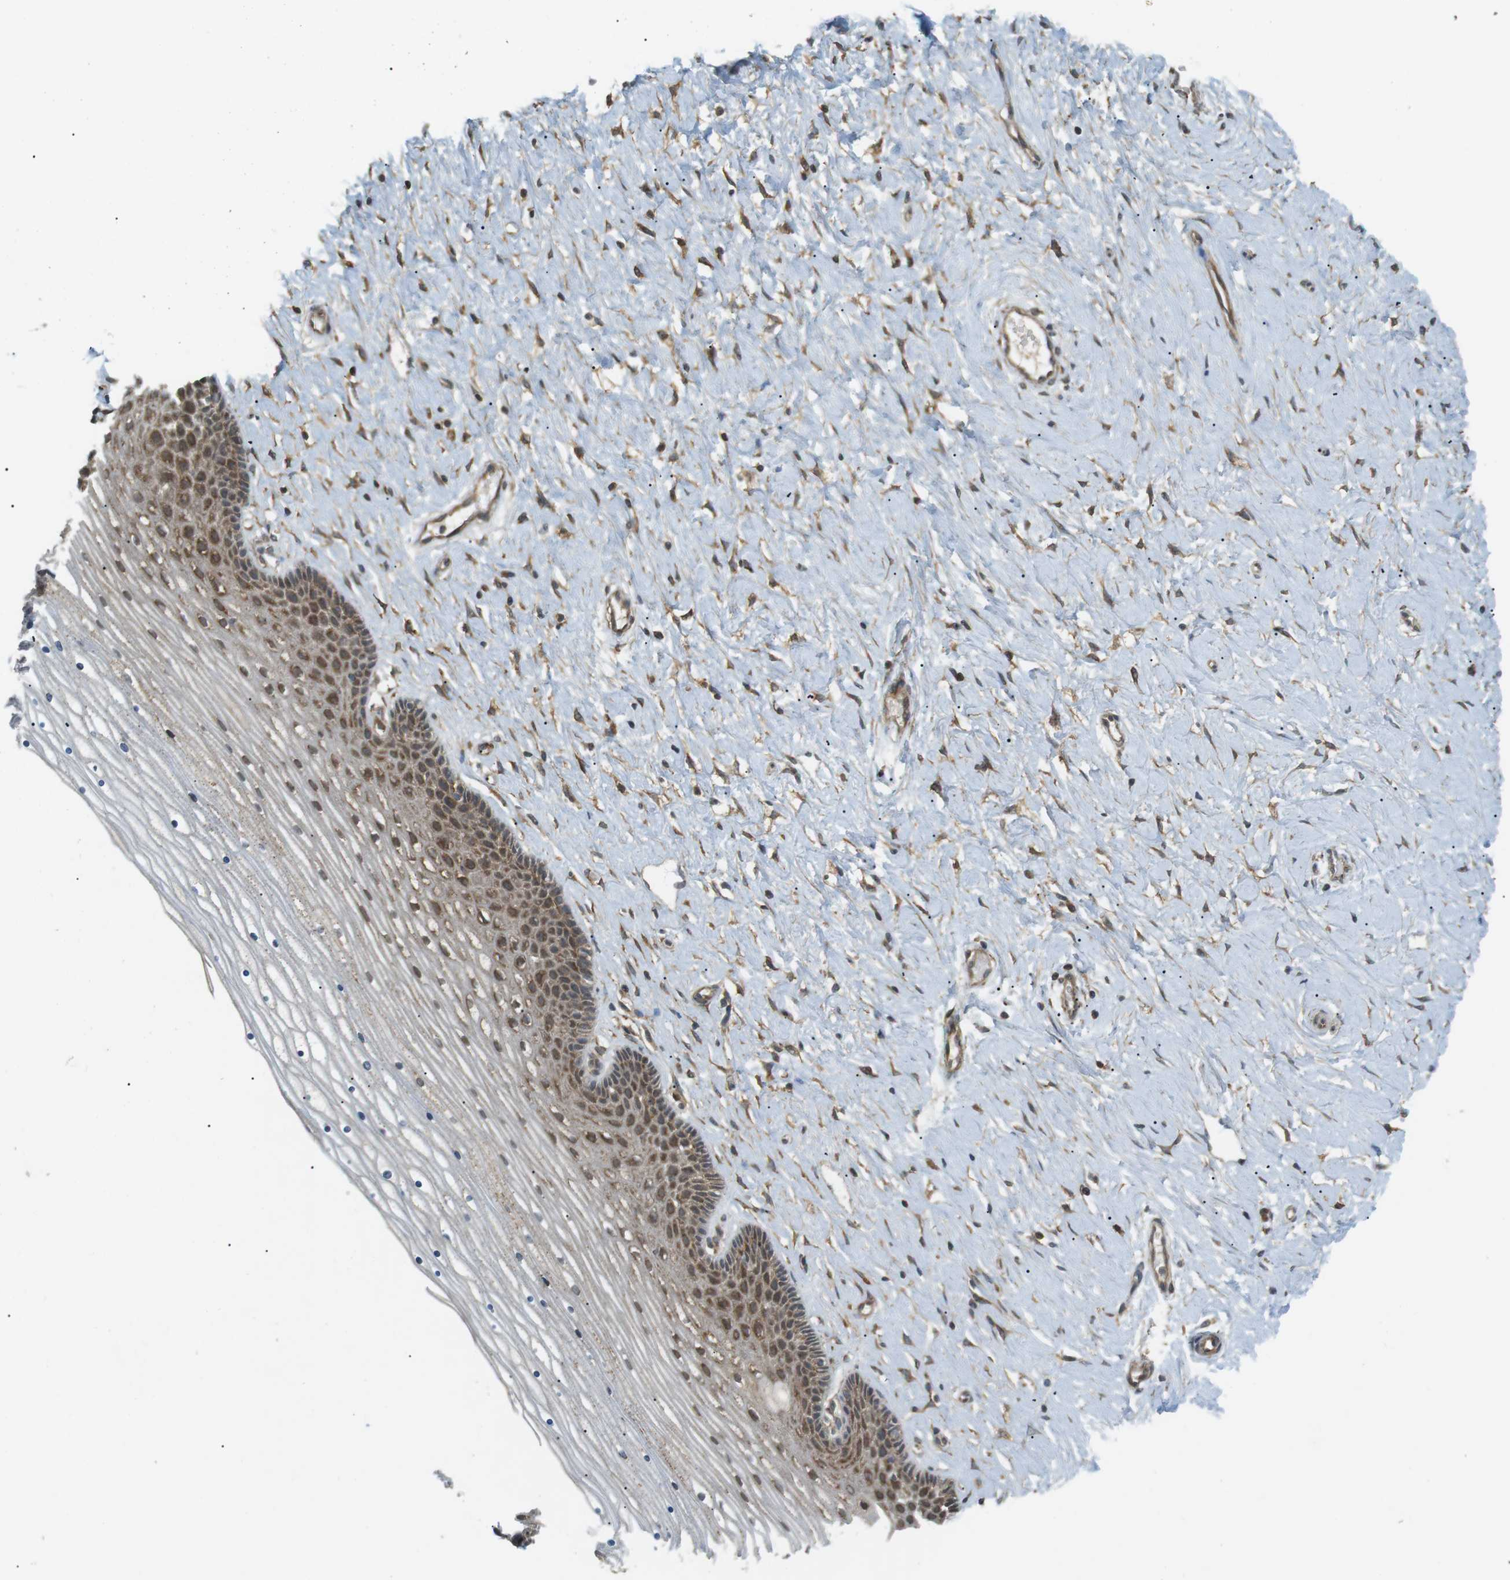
{"staining": {"intensity": "moderate", "quantity": ">75%", "location": "cytoplasmic/membranous"}, "tissue": "cervix", "cell_type": "Glandular cells", "image_type": "normal", "snomed": [{"axis": "morphology", "description": "Normal tissue, NOS"}, {"axis": "topography", "description": "Cervix"}], "caption": "IHC of benign human cervix displays medium levels of moderate cytoplasmic/membranous expression in approximately >75% of glandular cells.", "gene": "KANK2", "patient": {"sex": "female", "age": 39}}